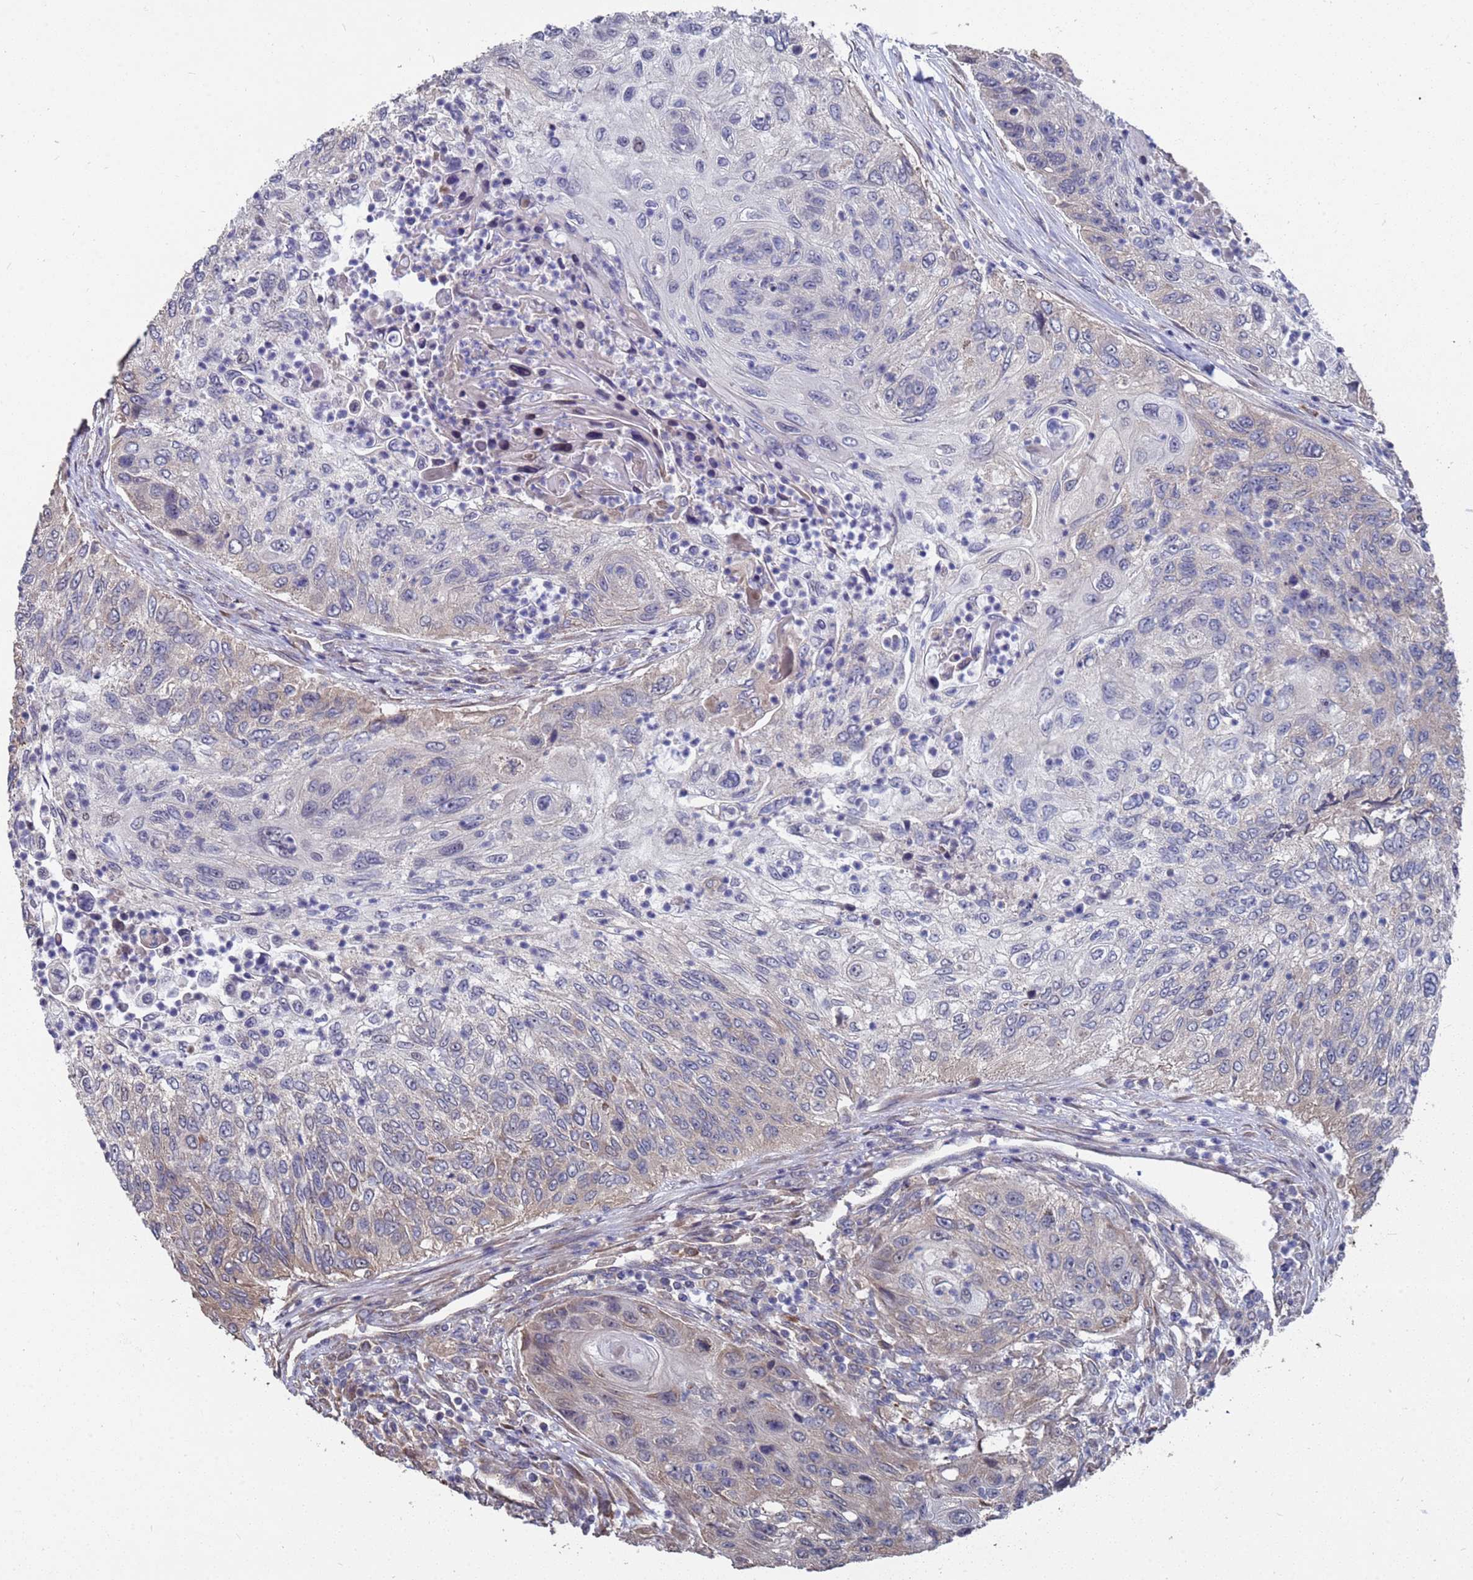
{"staining": {"intensity": "weak", "quantity": "<25%", "location": "cytoplasmic/membranous"}, "tissue": "urothelial cancer", "cell_type": "Tumor cells", "image_type": "cancer", "snomed": [{"axis": "morphology", "description": "Urothelial carcinoma, High grade"}, {"axis": "topography", "description": "Urinary bladder"}], "caption": "Image shows no significant protein positivity in tumor cells of urothelial carcinoma (high-grade).", "gene": "CFAP119", "patient": {"sex": "female", "age": 60}}